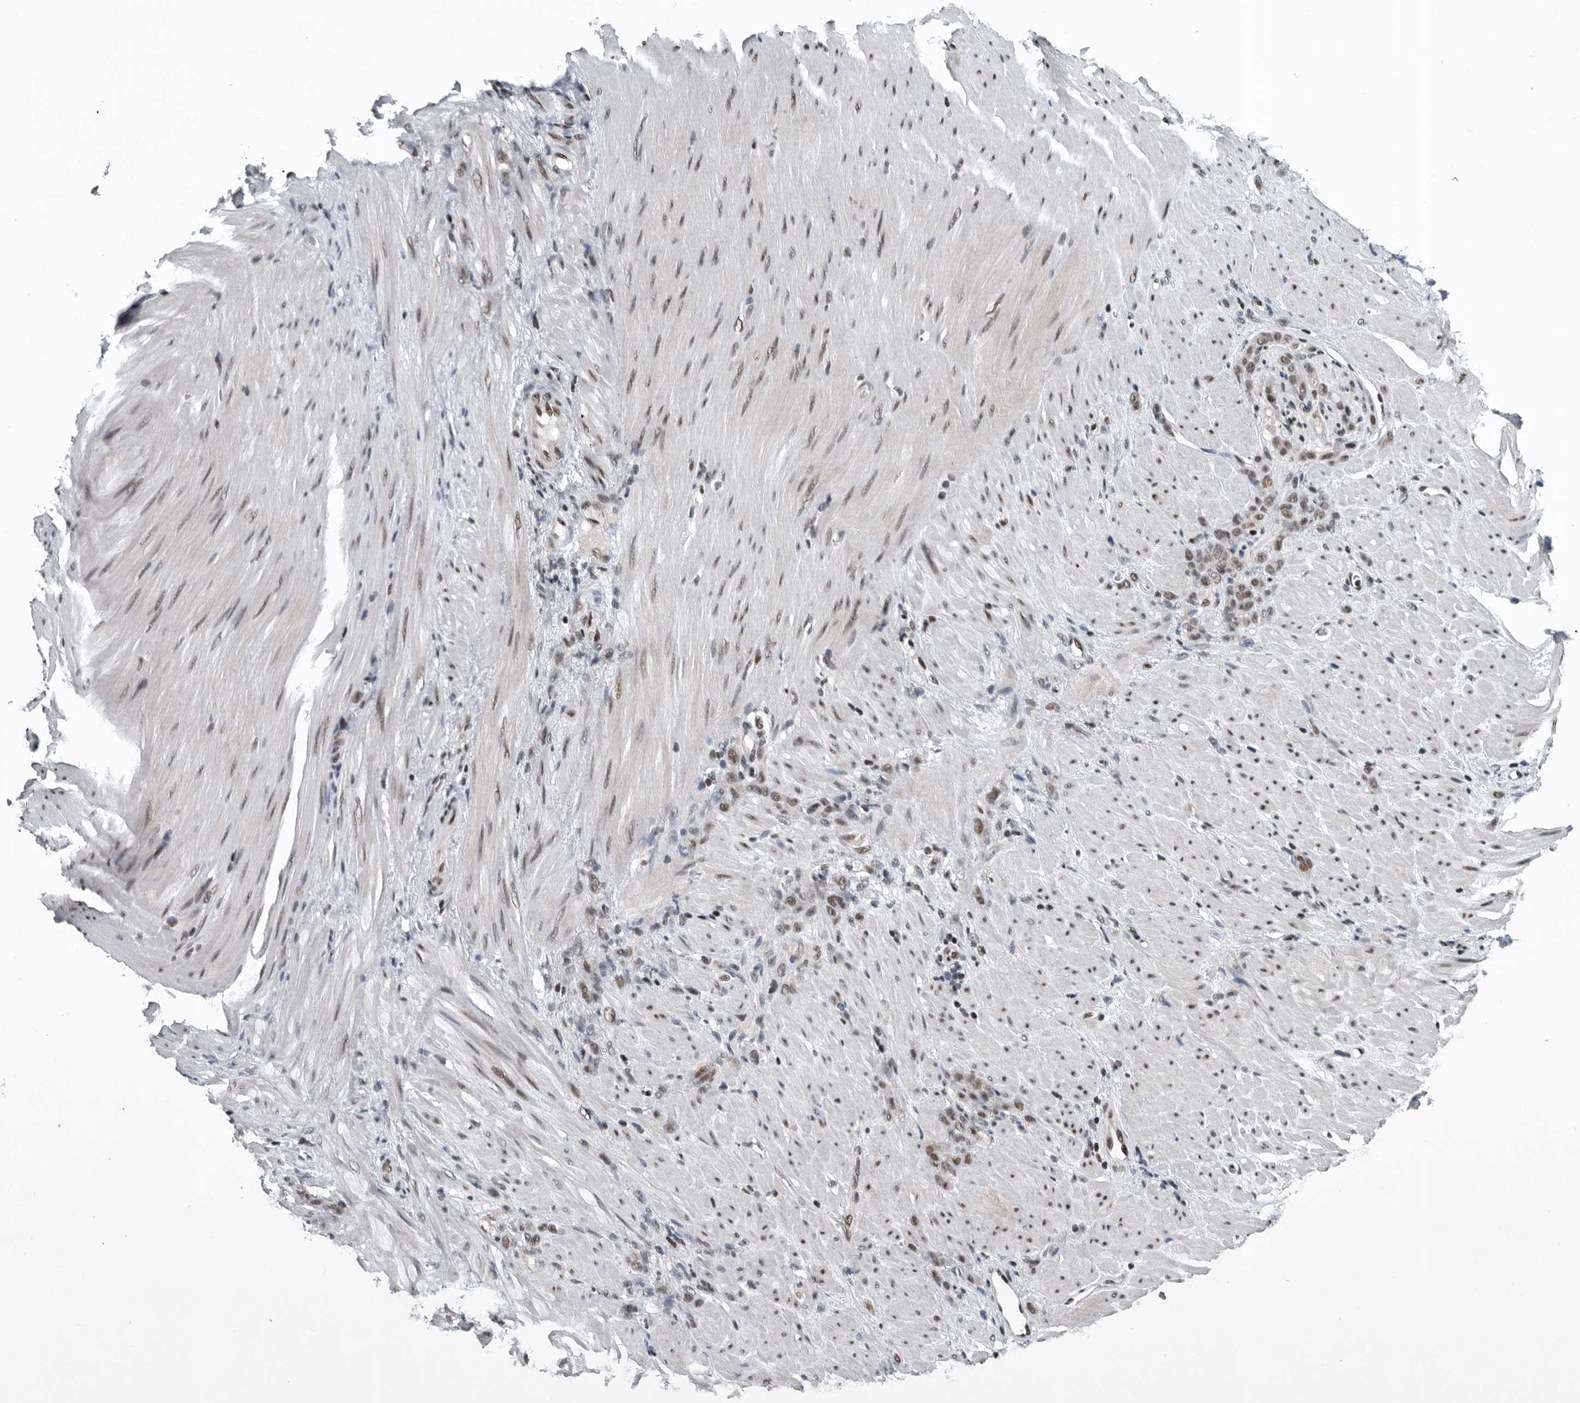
{"staining": {"intensity": "weak", "quantity": ">75%", "location": "nuclear"}, "tissue": "stomach cancer", "cell_type": "Tumor cells", "image_type": "cancer", "snomed": [{"axis": "morphology", "description": "Normal tissue, NOS"}, {"axis": "morphology", "description": "Adenocarcinoma, NOS"}, {"axis": "topography", "description": "Stomach"}], "caption": "Stomach cancer stained with a protein marker displays weak staining in tumor cells.", "gene": "SENP7", "patient": {"sex": "male", "age": 82}}